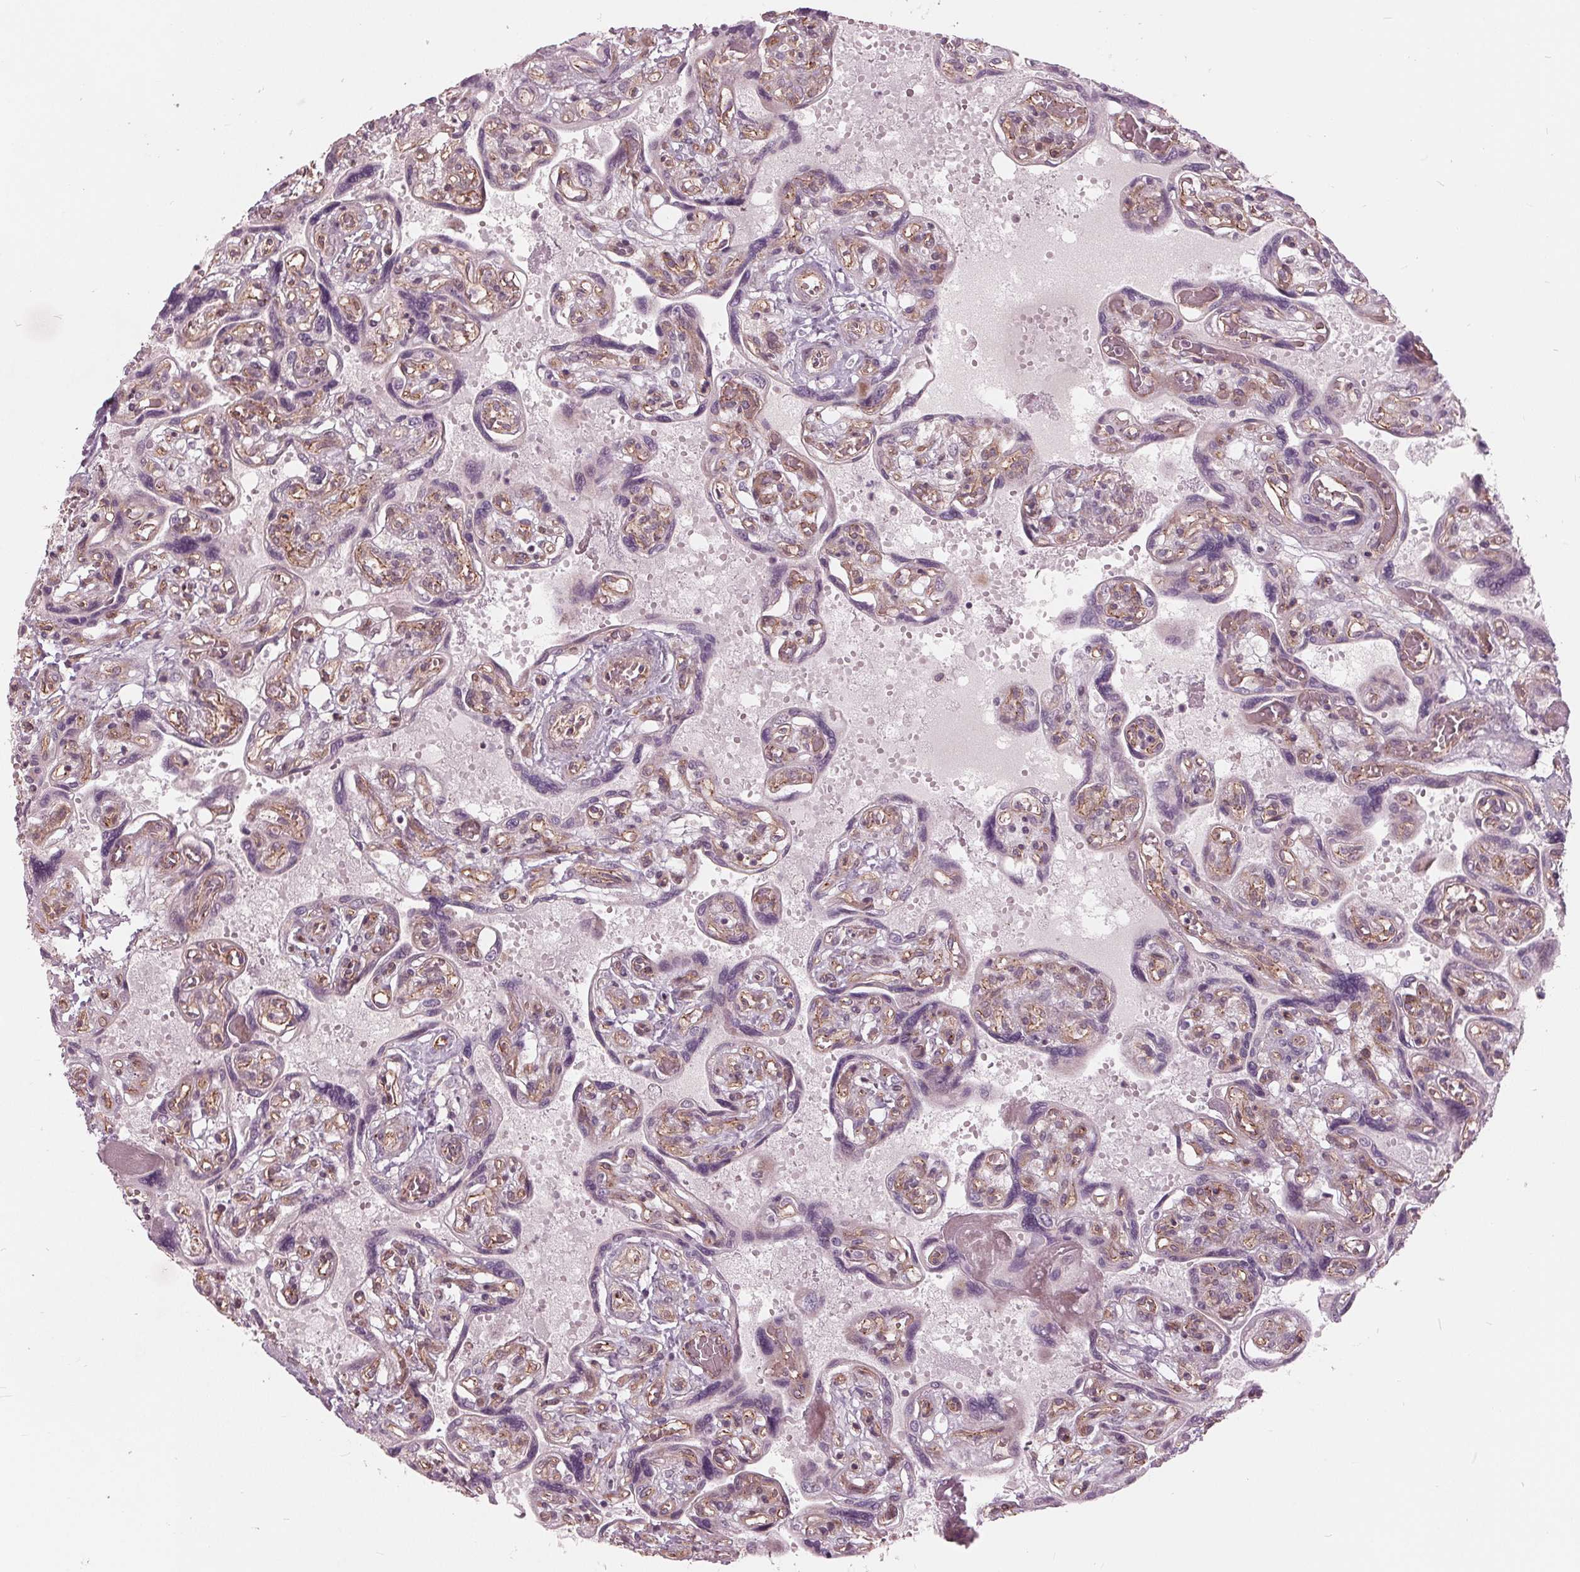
{"staining": {"intensity": "moderate", "quantity": "<25%", "location": "cytoplasmic/membranous,nuclear"}, "tissue": "placenta", "cell_type": "Decidual cells", "image_type": "normal", "snomed": [{"axis": "morphology", "description": "Normal tissue, NOS"}, {"axis": "topography", "description": "Placenta"}], "caption": "IHC micrograph of unremarkable human placenta stained for a protein (brown), which shows low levels of moderate cytoplasmic/membranous,nuclear staining in about <25% of decidual cells.", "gene": "TXNIP", "patient": {"sex": "female", "age": 32}}